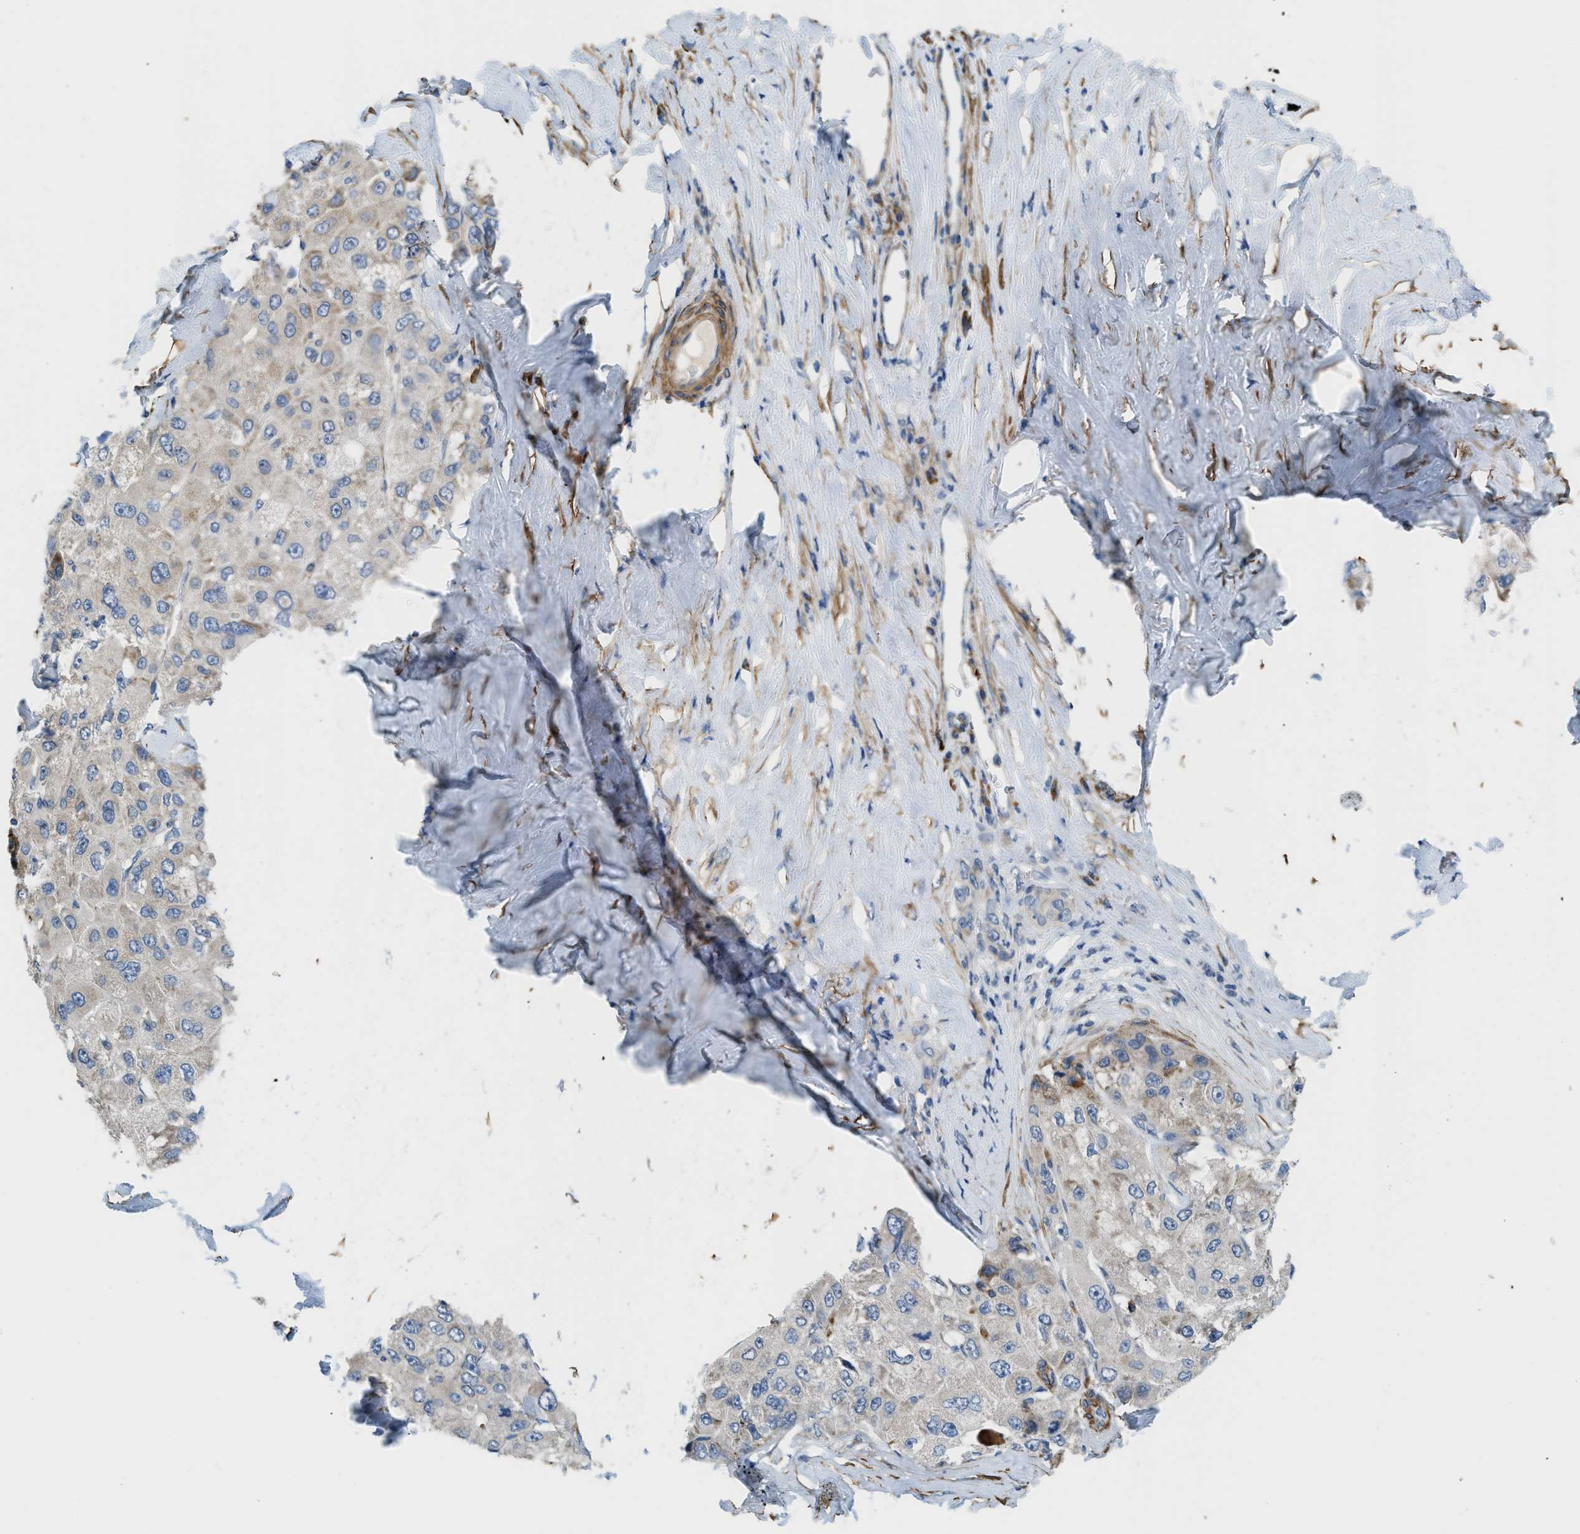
{"staining": {"intensity": "moderate", "quantity": "<25%", "location": "cytoplasmic/membranous"}, "tissue": "liver cancer", "cell_type": "Tumor cells", "image_type": "cancer", "snomed": [{"axis": "morphology", "description": "Carcinoma, Hepatocellular, NOS"}, {"axis": "topography", "description": "Liver"}], "caption": "An immunohistochemistry micrograph of neoplastic tissue is shown. Protein staining in brown shows moderate cytoplasmic/membranous positivity in liver cancer (hepatocellular carcinoma) within tumor cells. The staining was performed using DAB, with brown indicating positive protein expression. Nuclei are stained blue with hematoxylin.", "gene": "BMPR1A", "patient": {"sex": "male", "age": 80}}